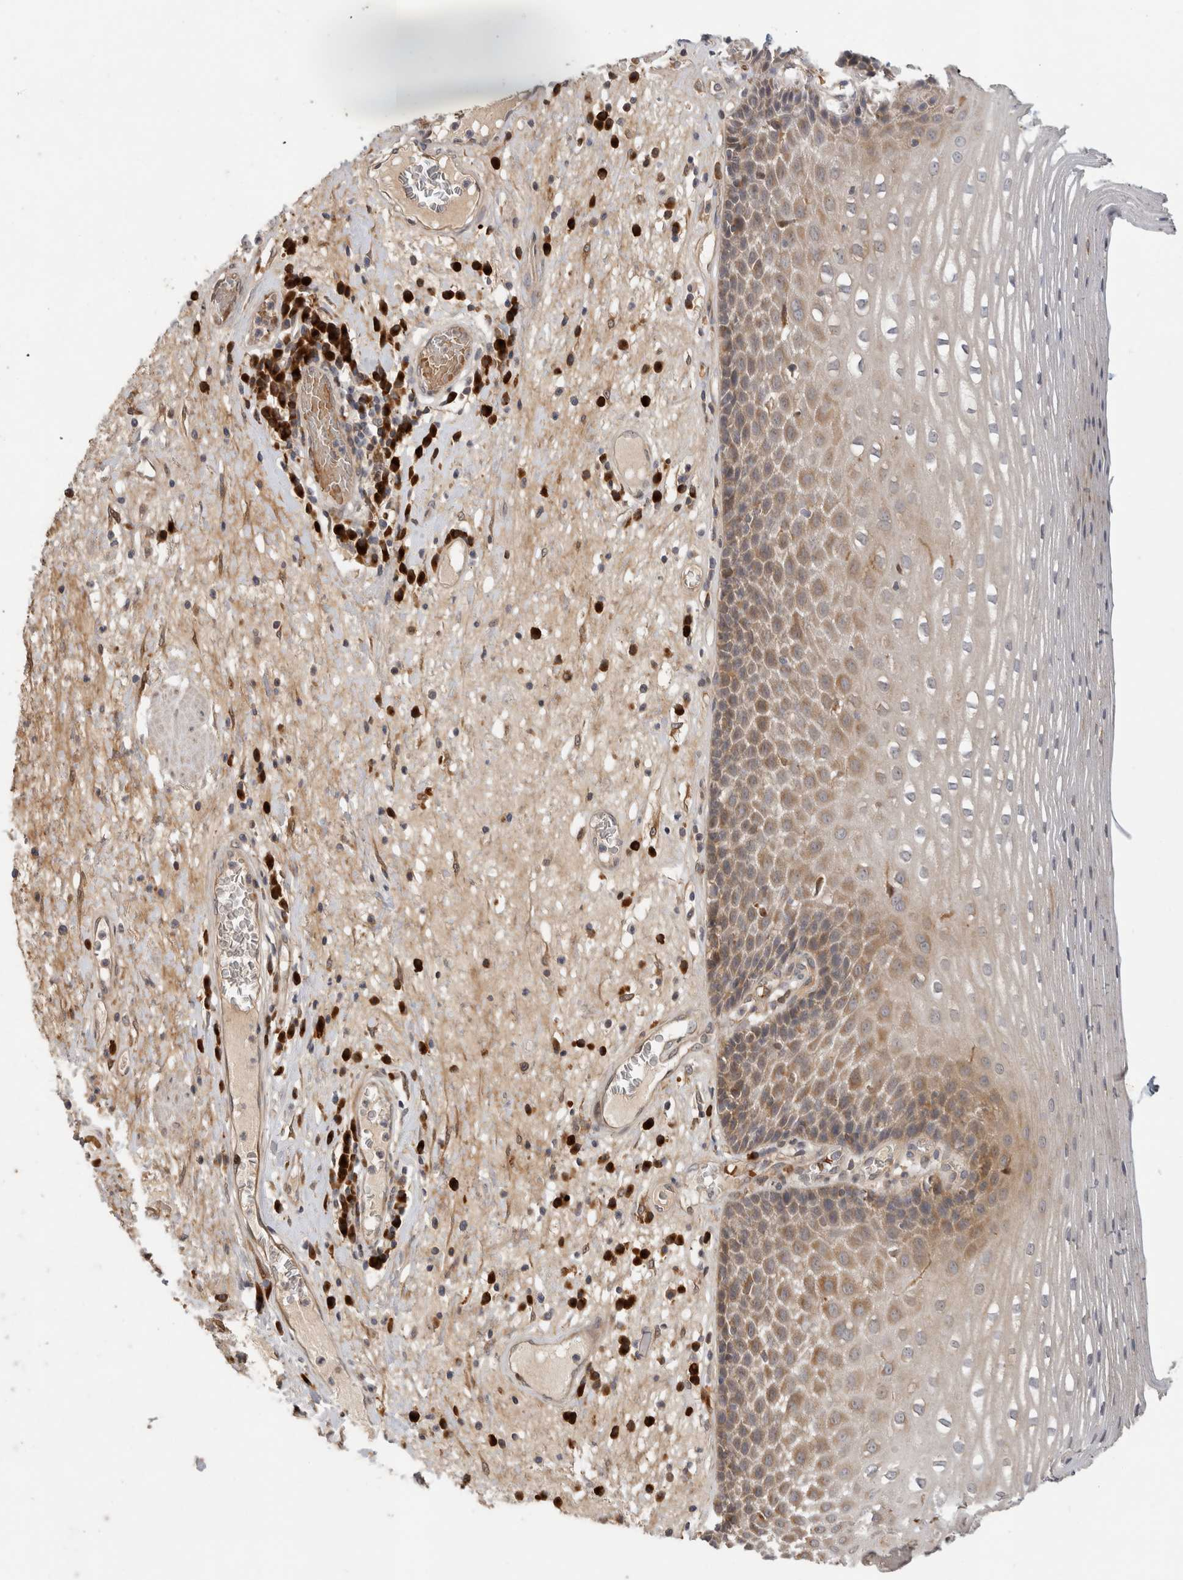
{"staining": {"intensity": "moderate", "quantity": "<25%", "location": "cytoplasmic/membranous"}, "tissue": "esophagus", "cell_type": "Squamous epithelial cells", "image_type": "normal", "snomed": [{"axis": "morphology", "description": "Normal tissue, NOS"}, {"axis": "morphology", "description": "Adenocarcinoma, NOS"}, {"axis": "topography", "description": "Esophagus"}], "caption": "DAB immunohistochemical staining of normal human esophagus exhibits moderate cytoplasmic/membranous protein positivity in about <25% of squamous epithelial cells.", "gene": "APOL2", "patient": {"sex": "male", "age": 62}}